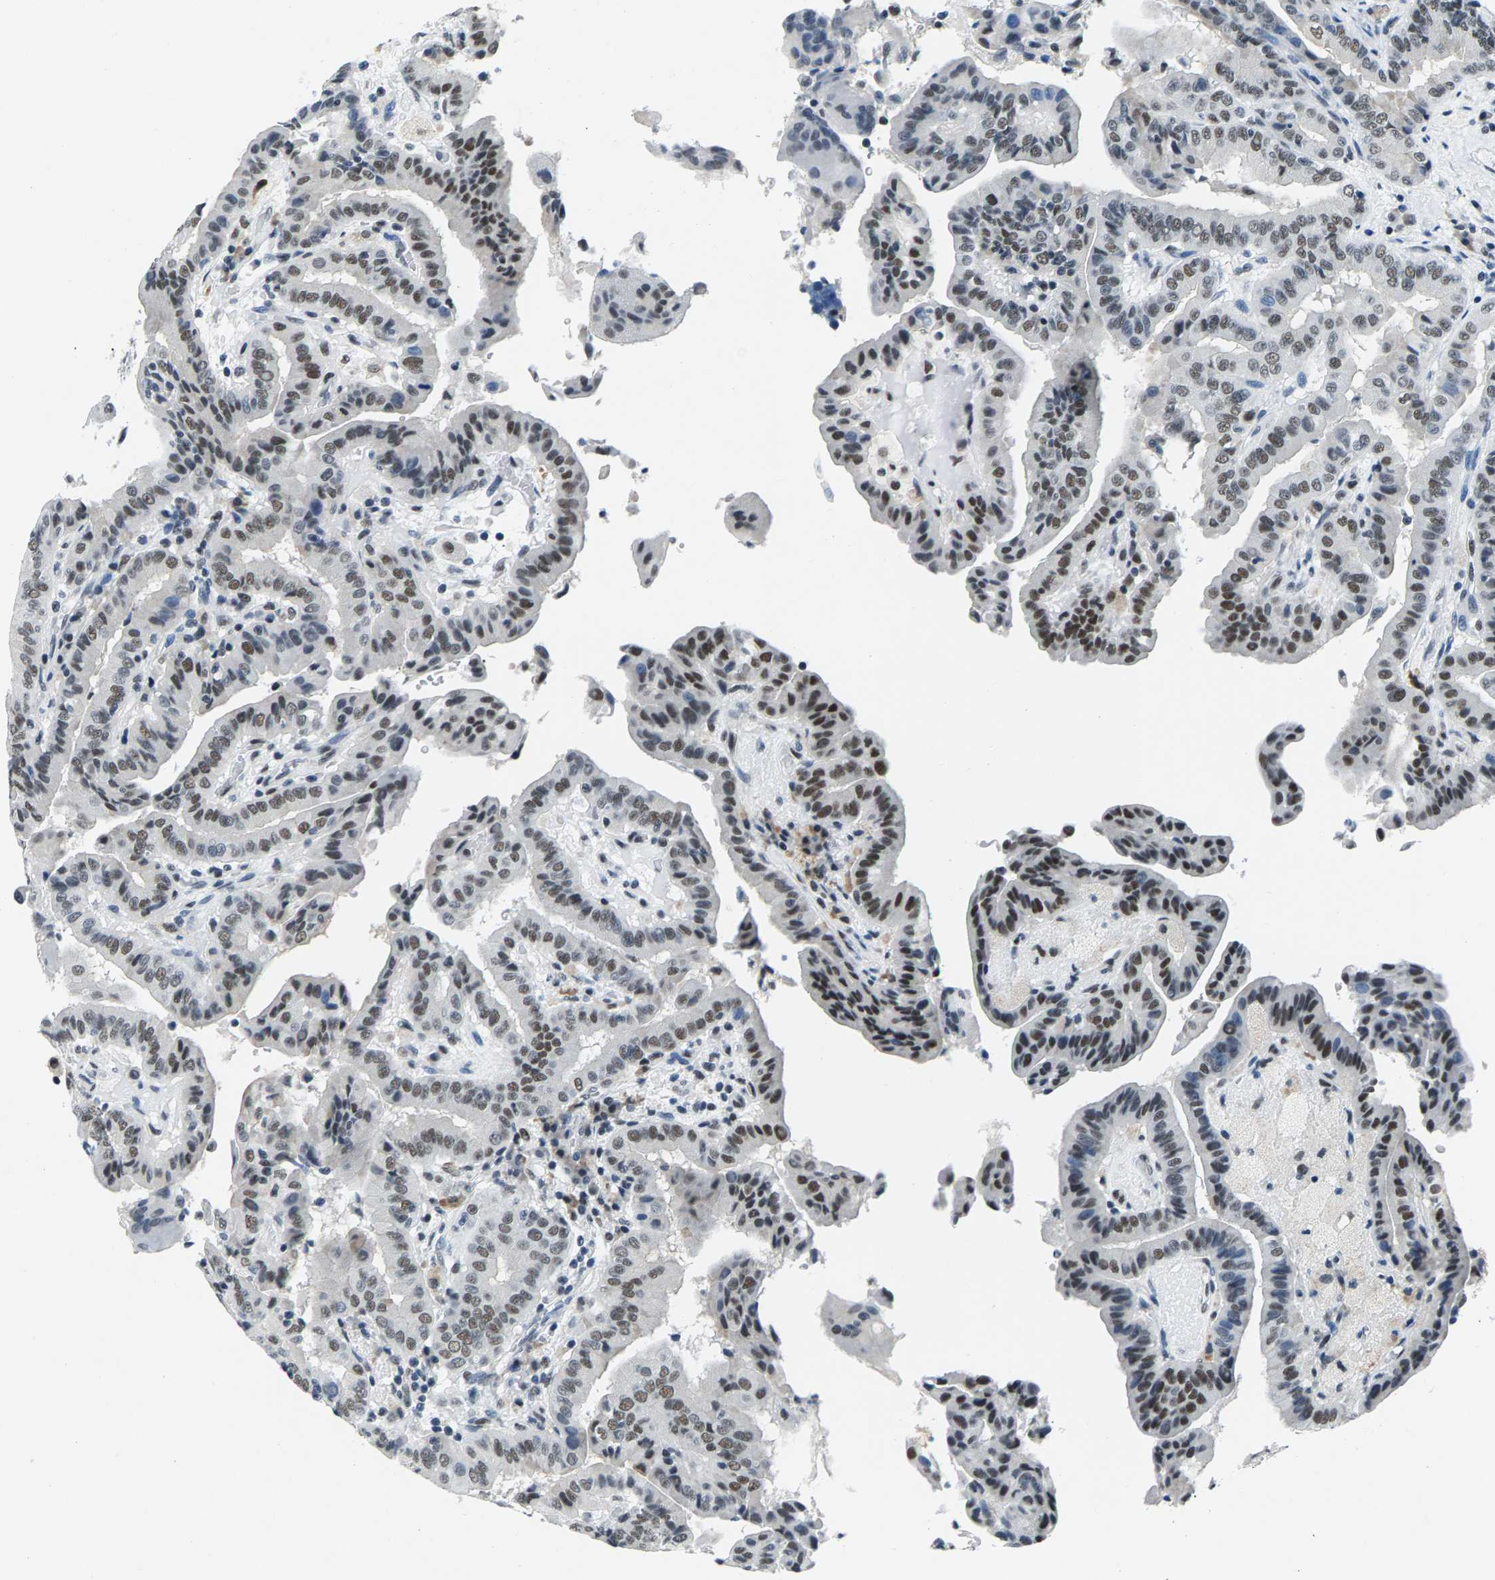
{"staining": {"intensity": "moderate", "quantity": "25%-75%", "location": "nuclear"}, "tissue": "thyroid cancer", "cell_type": "Tumor cells", "image_type": "cancer", "snomed": [{"axis": "morphology", "description": "Papillary adenocarcinoma, NOS"}, {"axis": "topography", "description": "Thyroid gland"}], "caption": "This photomicrograph reveals immunohistochemistry (IHC) staining of human thyroid cancer, with medium moderate nuclear positivity in about 25%-75% of tumor cells.", "gene": "ATF2", "patient": {"sex": "male", "age": 33}}